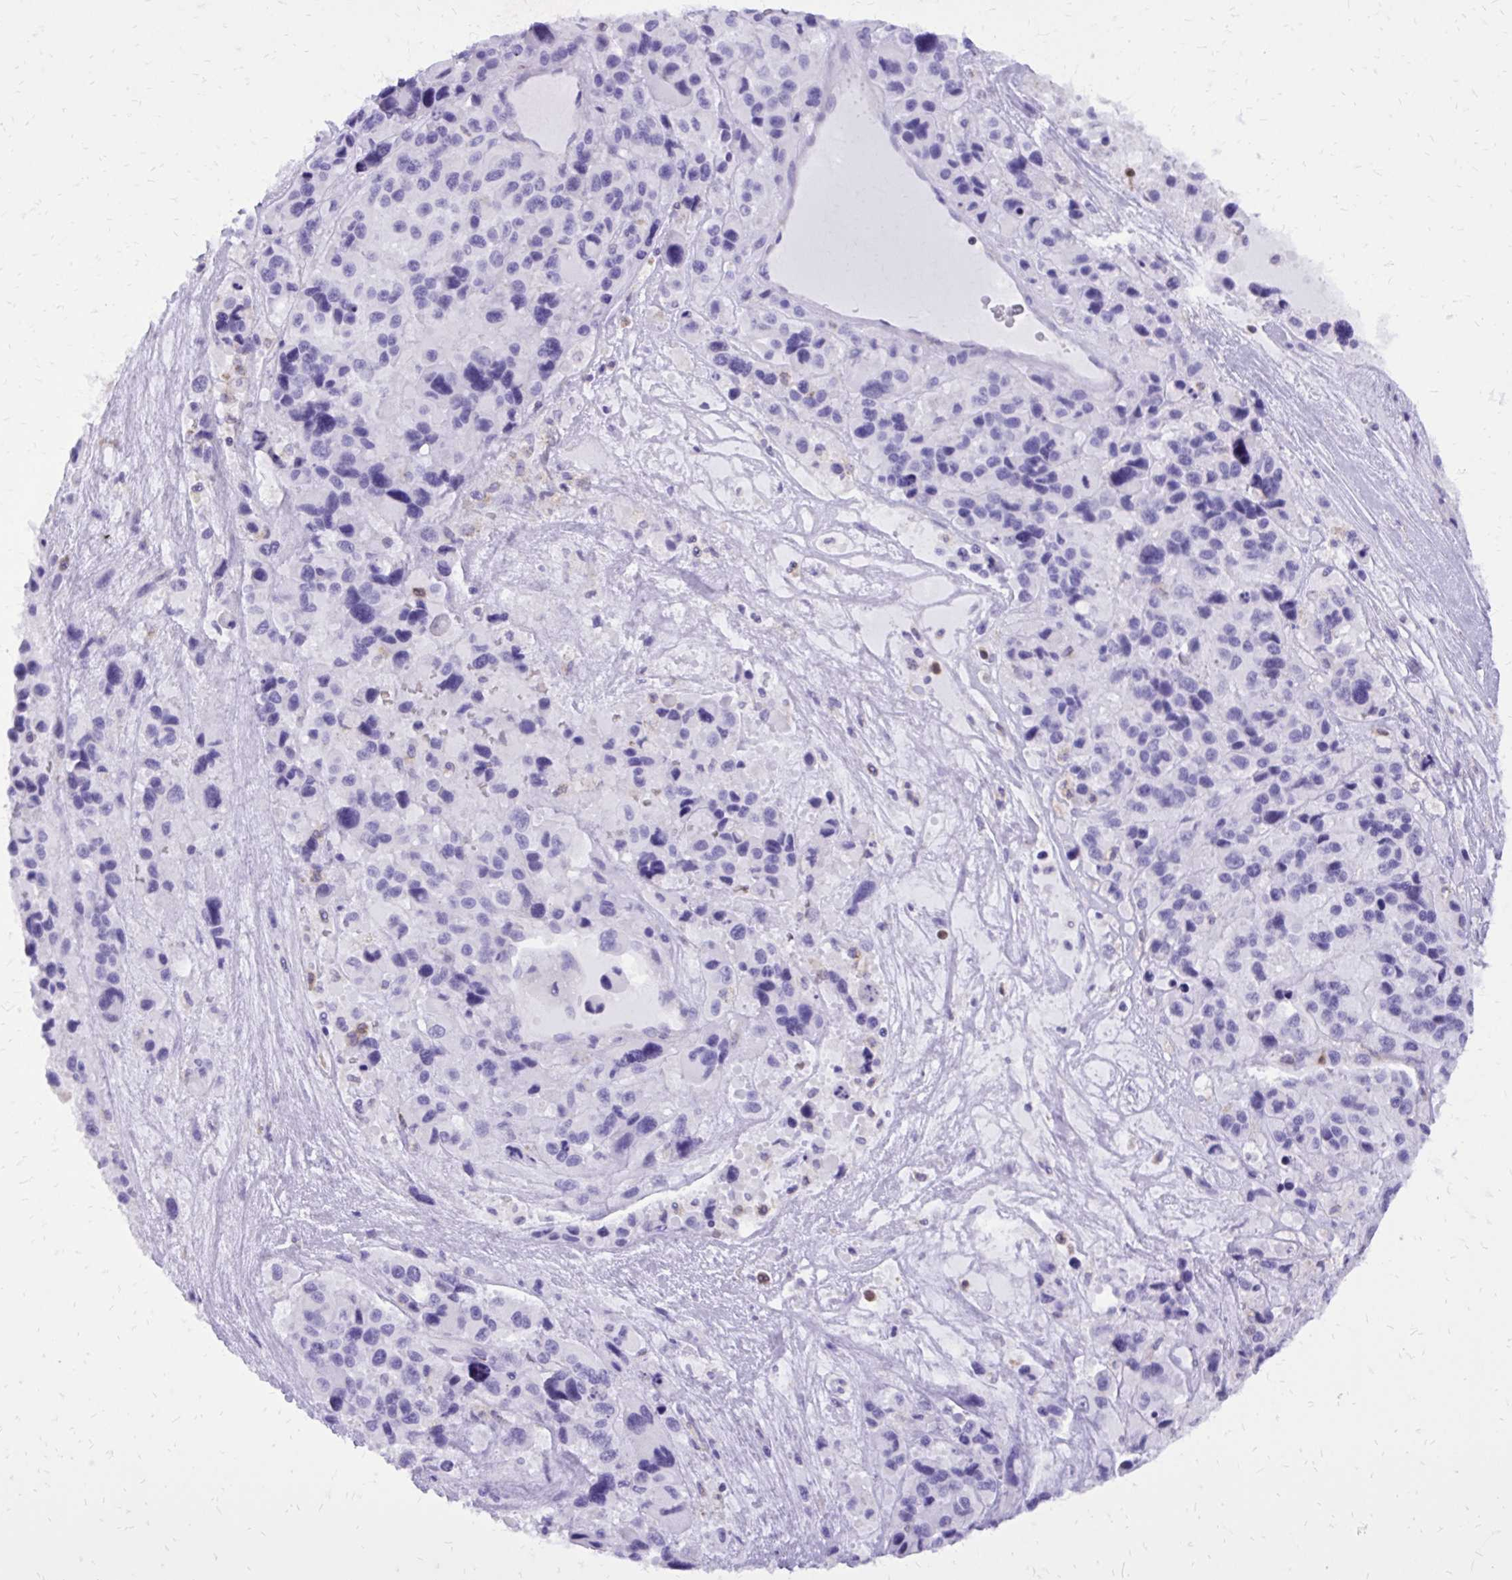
{"staining": {"intensity": "negative", "quantity": "none", "location": "none"}, "tissue": "melanoma", "cell_type": "Tumor cells", "image_type": "cancer", "snomed": [{"axis": "morphology", "description": "Malignant melanoma, Metastatic site"}, {"axis": "topography", "description": "Lymph node"}], "caption": "Tumor cells are negative for protein expression in human melanoma.", "gene": "CAT", "patient": {"sex": "female", "age": 65}}